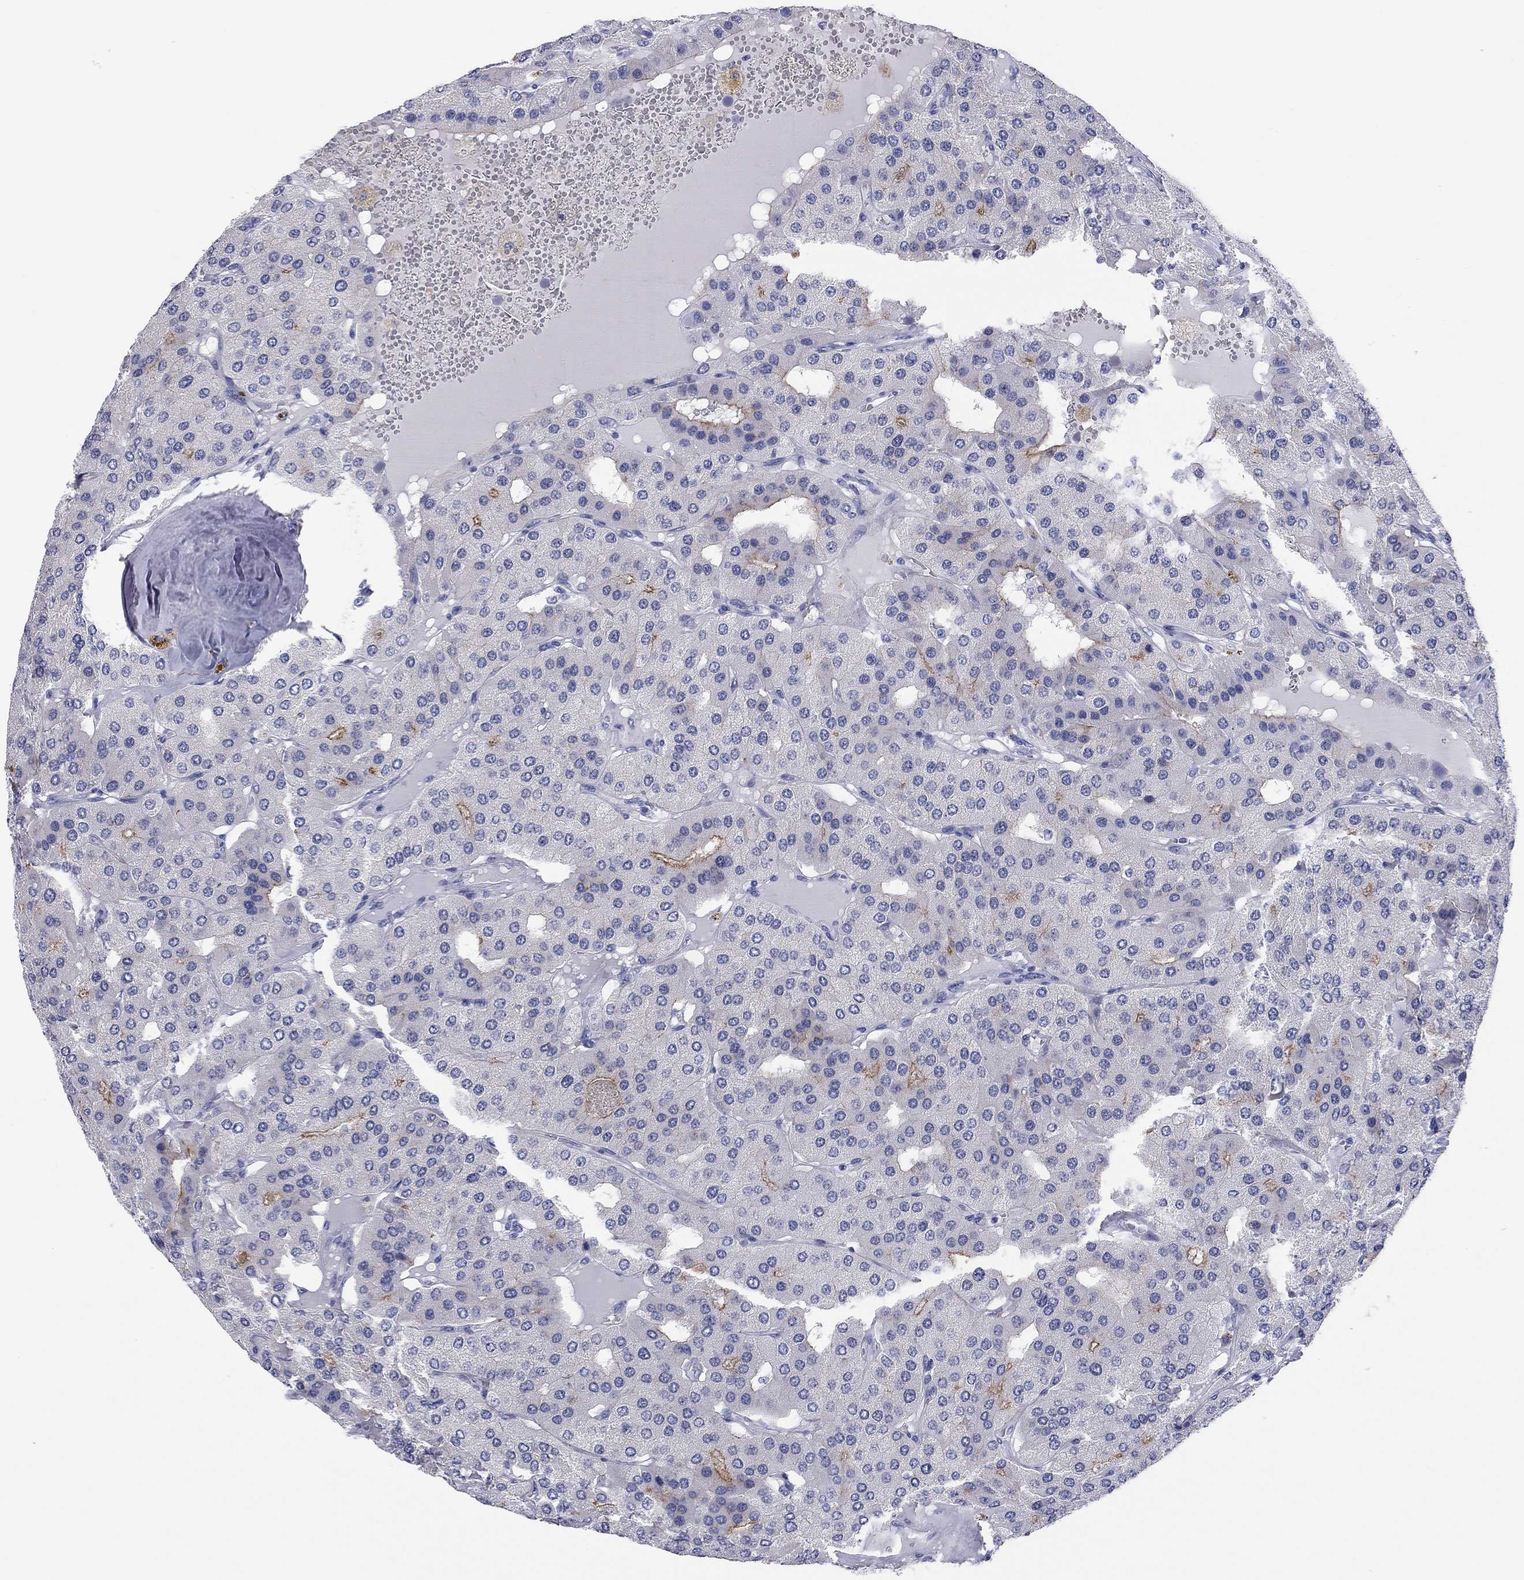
{"staining": {"intensity": "moderate", "quantity": "<25%", "location": "cytoplasmic/membranous"}, "tissue": "parathyroid gland", "cell_type": "Glandular cells", "image_type": "normal", "snomed": [{"axis": "morphology", "description": "Normal tissue, NOS"}, {"axis": "morphology", "description": "Adenoma, NOS"}, {"axis": "topography", "description": "Parathyroid gland"}], "caption": "Immunohistochemistry (IHC) histopathology image of unremarkable parathyroid gland: human parathyroid gland stained using immunohistochemistry reveals low levels of moderate protein expression localized specifically in the cytoplasmic/membranous of glandular cells, appearing as a cytoplasmic/membranous brown color.", "gene": "ENSG00000269035", "patient": {"sex": "female", "age": 86}}